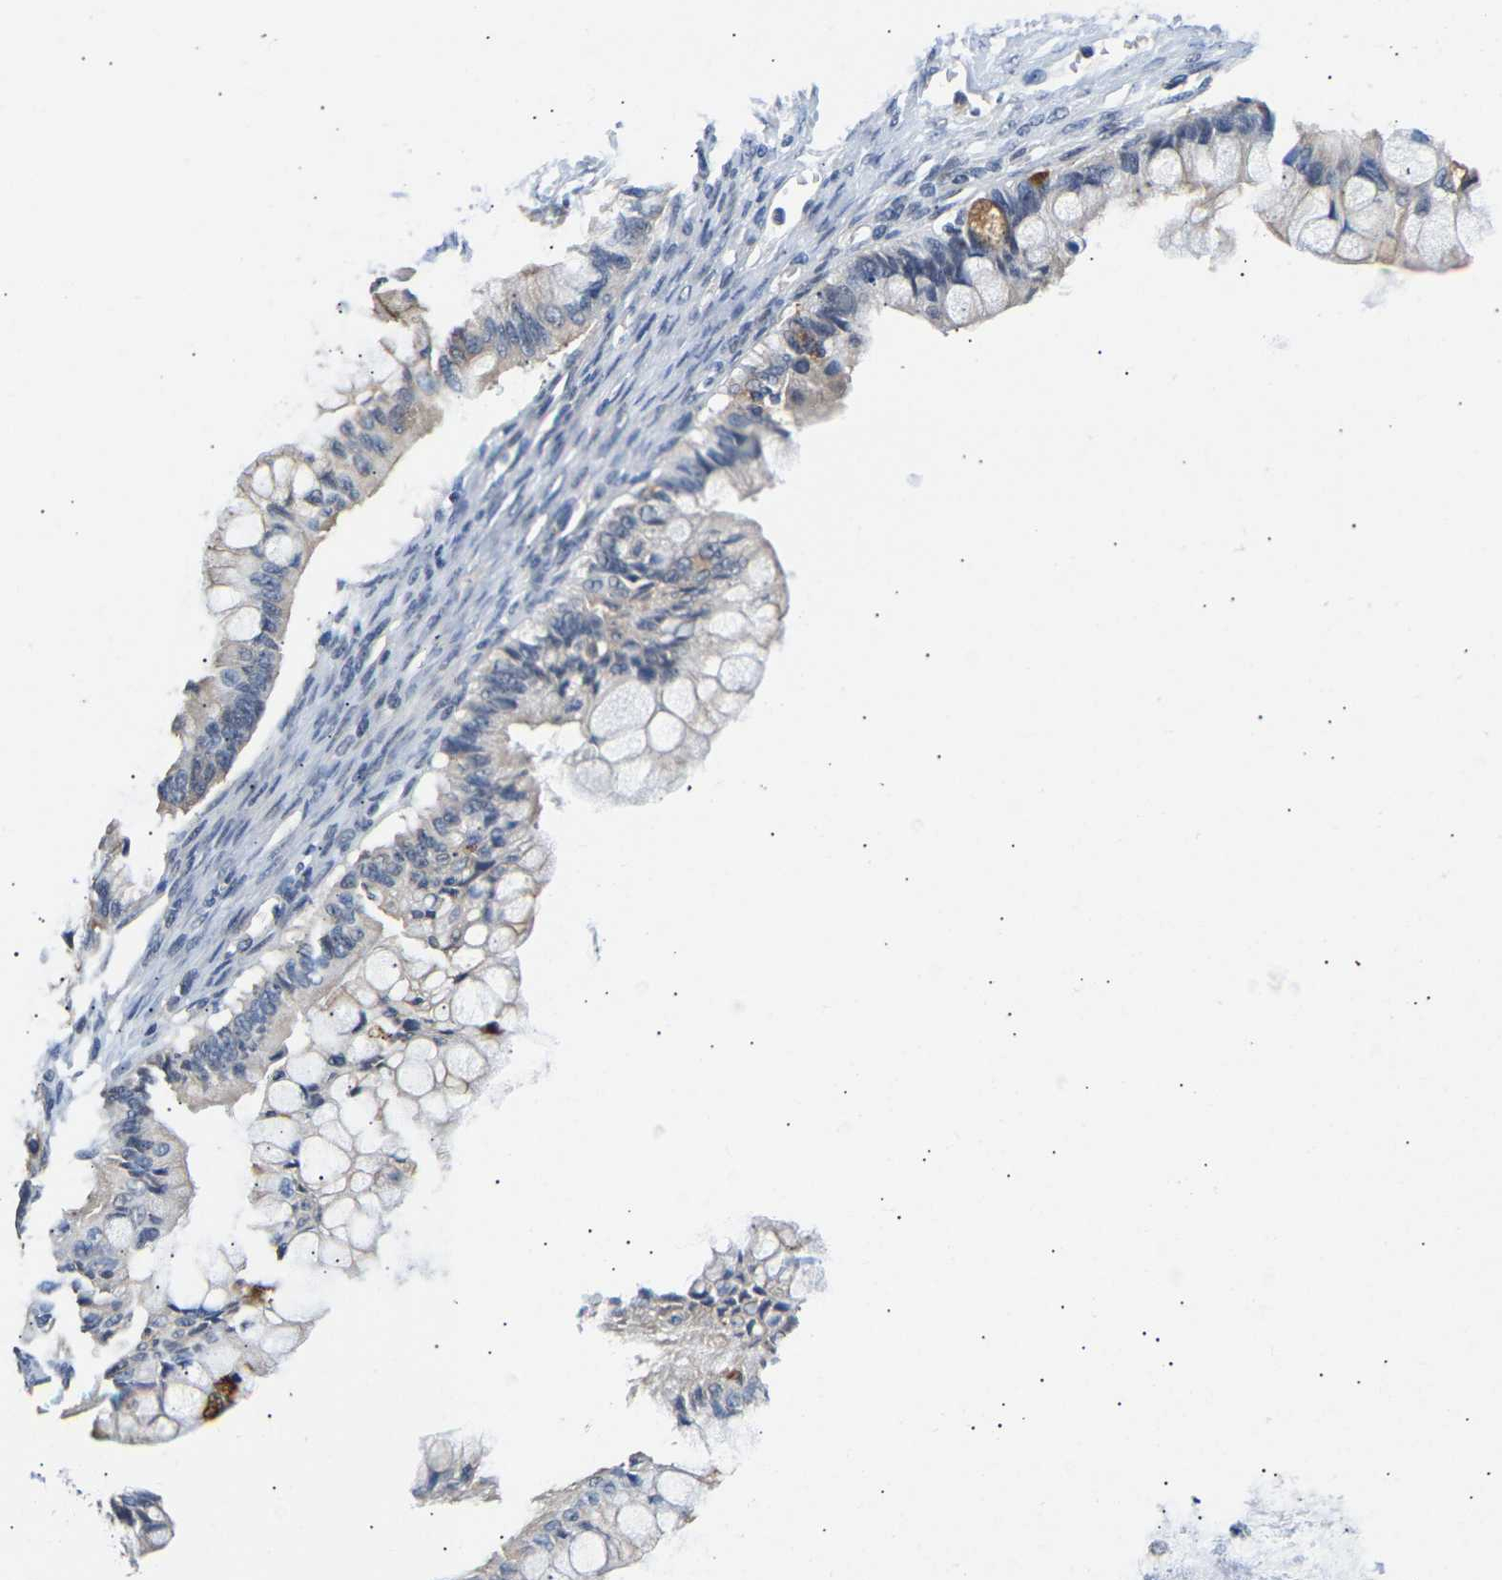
{"staining": {"intensity": "negative", "quantity": "none", "location": "none"}, "tissue": "ovarian cancer", "cell_type": "Tumor cells", "image_type": "cancer", "snomed": [{"axis": "morphology", "description": "Cystadenocarcinoma, mucinous, NOS"}, {"axis": "topography", "description": "Ovary"}], "caption": "Protein analysis of ovarian cancer exhibits no significant staining in tumor cells. (Brightfield microscopy of DAB immunohistochemistry at high magnification).", "gene": "METTL16", "patient": {"sex": "female", "age": 57}}